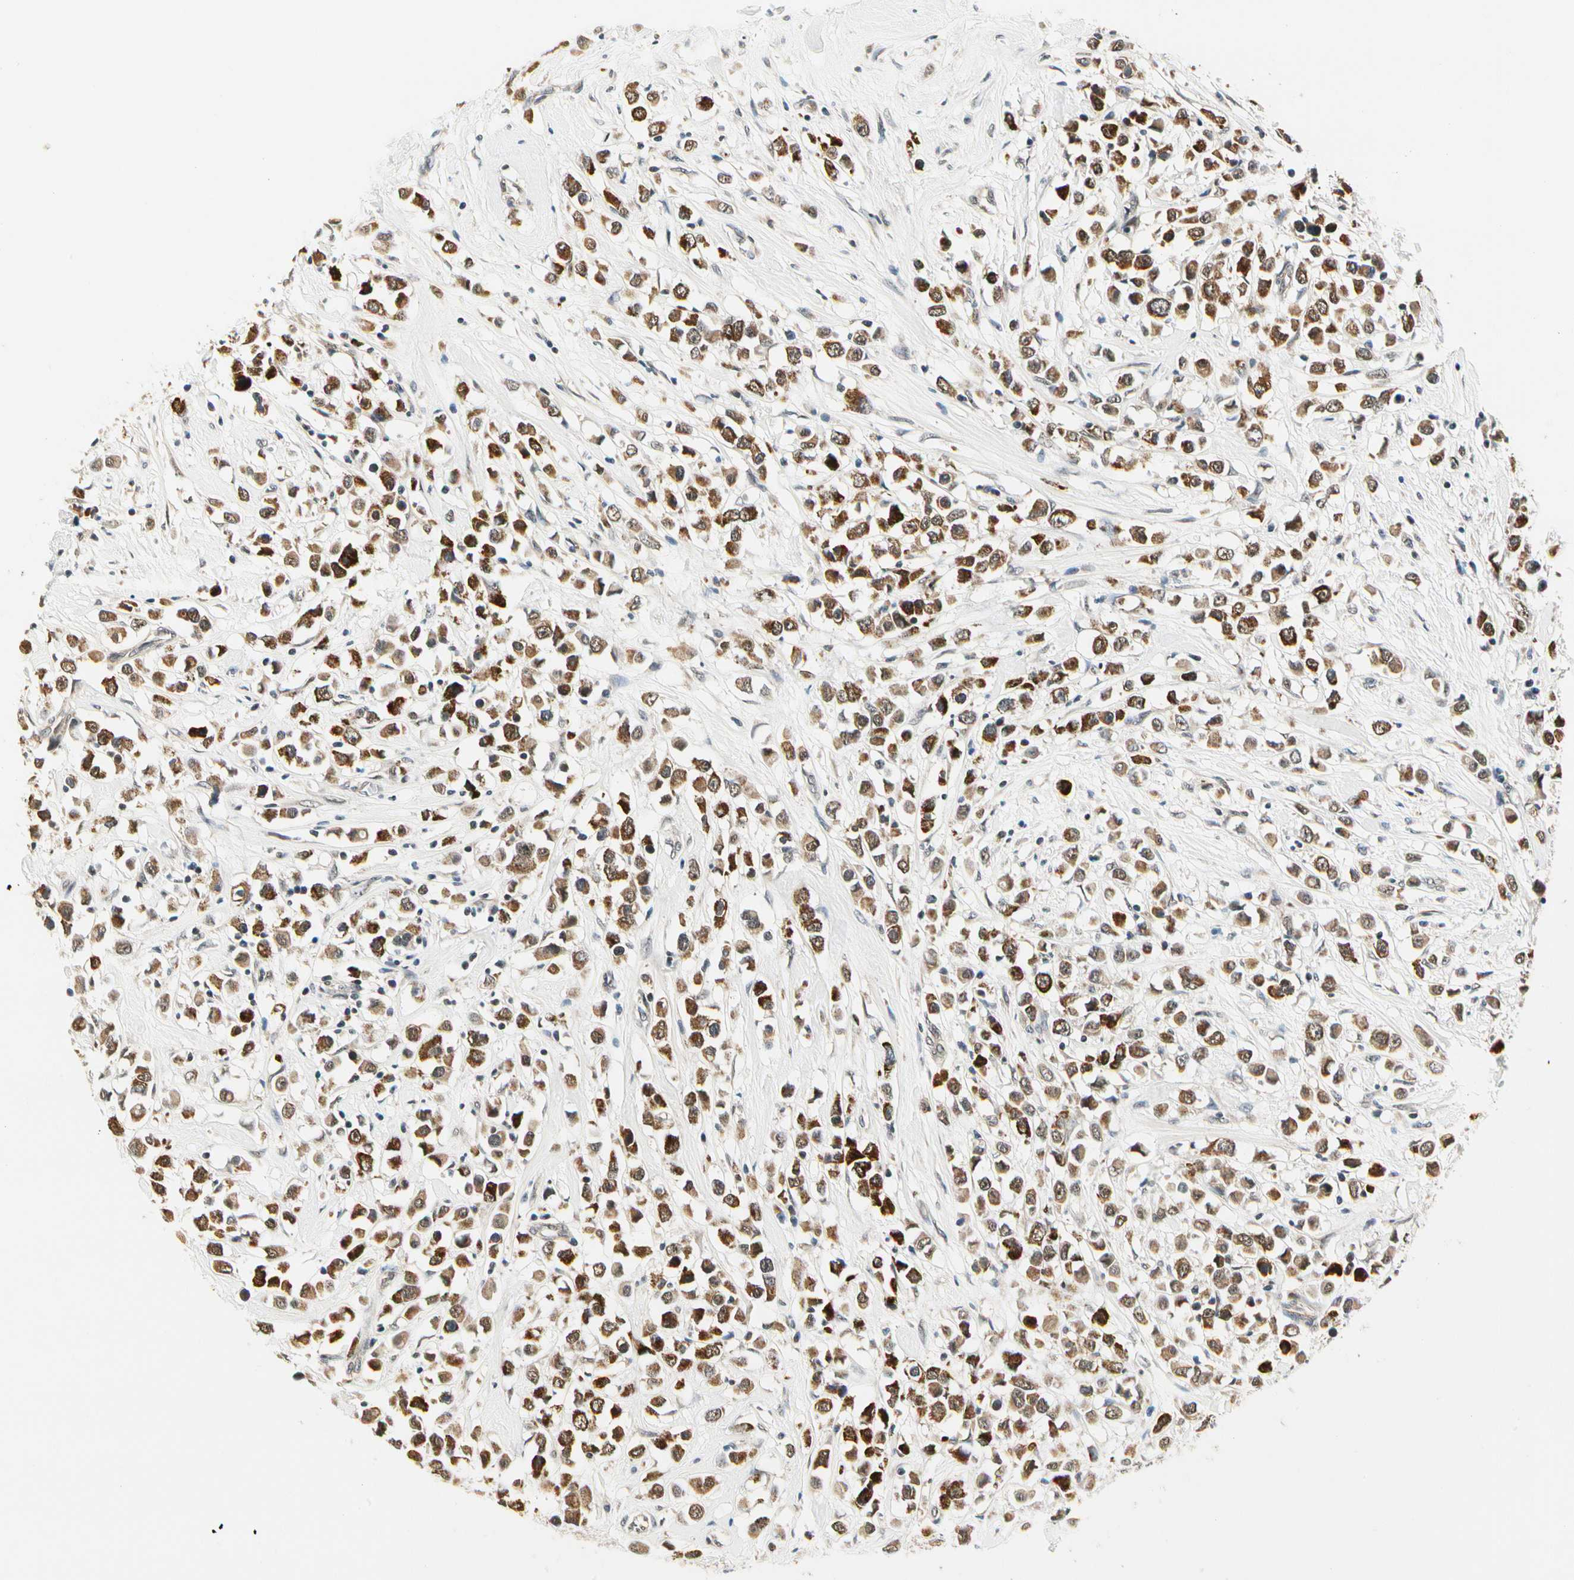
{"staining": {"intensity": "strong", "quantity": ">75%", "location": "cytoplasmic/membranous"}, "tissue": "breast cancer", "cell_type": "Tumor cells", "image_type": "cancer", "snomed": [{"axis": "morphology", "description": "Duct carcinoma"}, {"axis": "topography", "description": "Breast"}], "caption": "The photomicrograph exhibits immunohistochemical staining of breast cancer. There is strong cytoplasmic/membranous positivity is seen in about >75% of tumor cells. (Stains: DAB in brown, nuclei in blue, Microscopy: brightfield microscopy at high magnification).", "gene": "PDK2", "patient": {"sex": "female", "age": 61}}